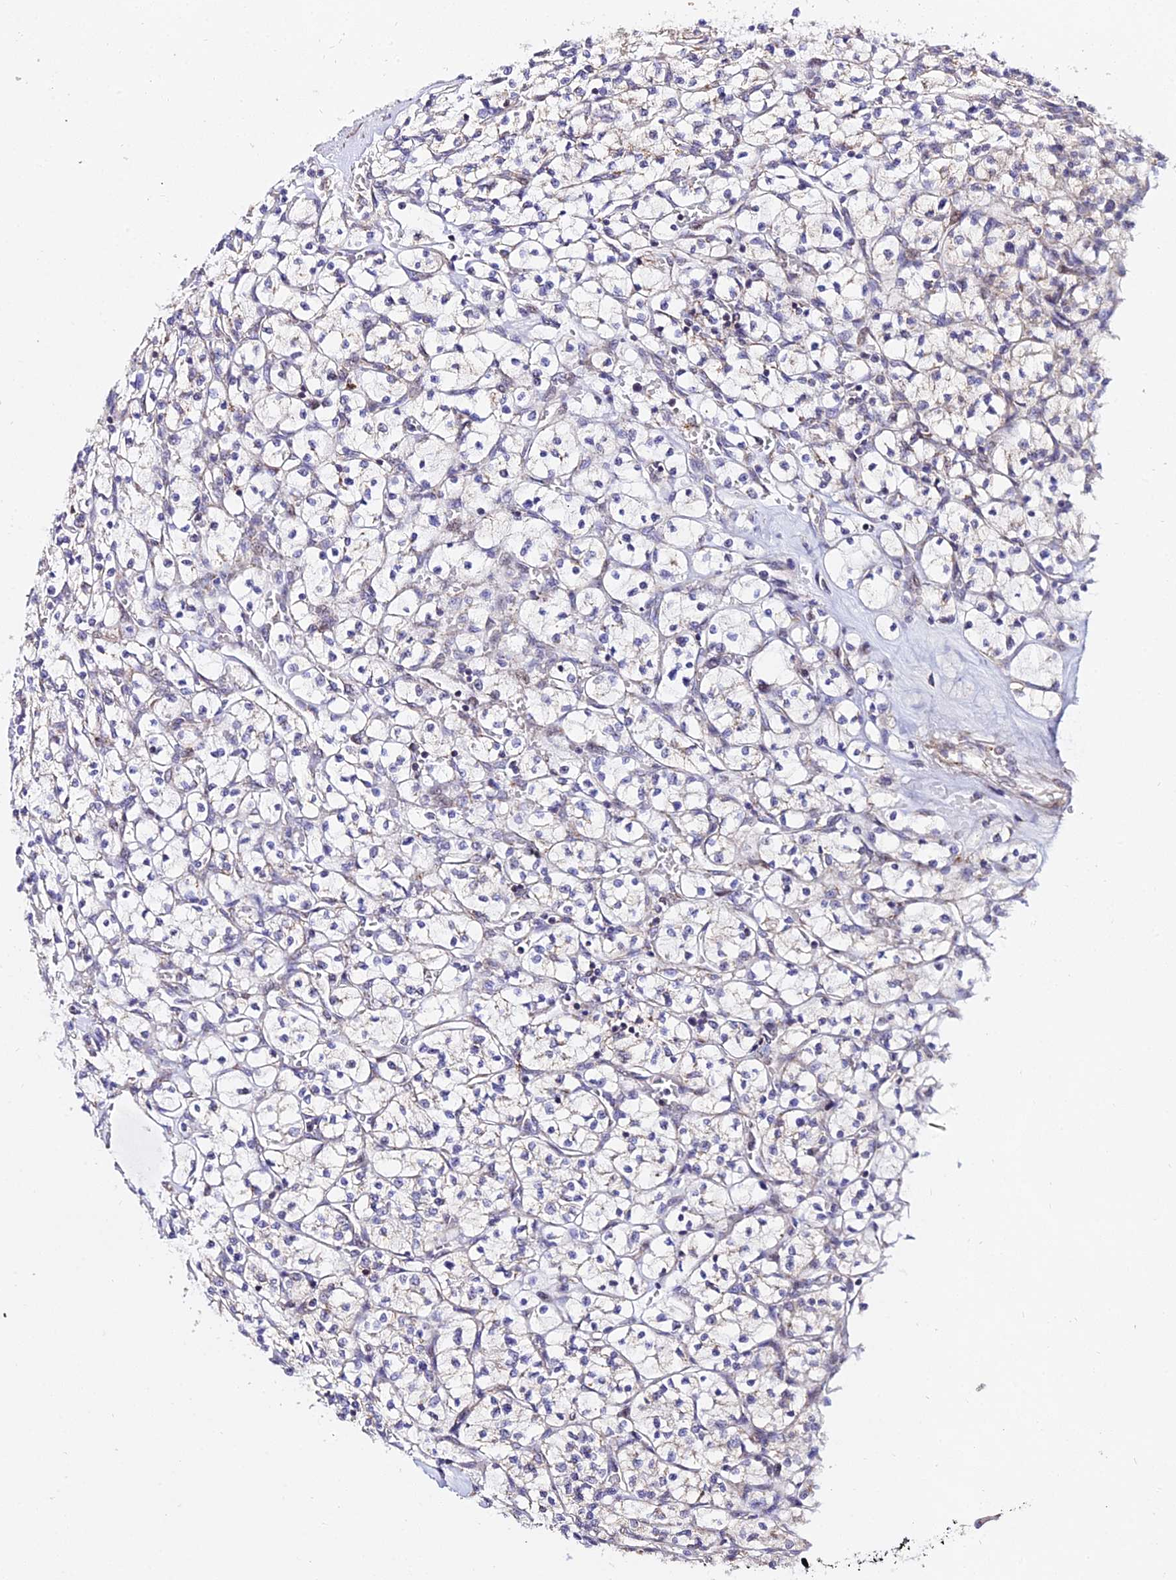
{"staining": {"intensity": "negative", "quantity": "none", "location": "none"}, "tissue": "renal cancer", "cell_type": "Tumor cells", "image_type": "cancer", "snomed": [{"axis": "morphology", "description": "Adenocarcinoma, NOS"}, {"axis": "topography", "description": "Kidney"}], "caption": "Renal adenocarcinoma was stained to show a protein in brown. There is no significant staining in tumor cells. Brightfield microscopy of immunohistochemistry stained with DAB (3,3'-diaminobenzidine) (brown) and hematoxylin (blue), captured at high magnification.", "gene": "ATP5PB", "patient": {"sex": "female", "age": 64}}